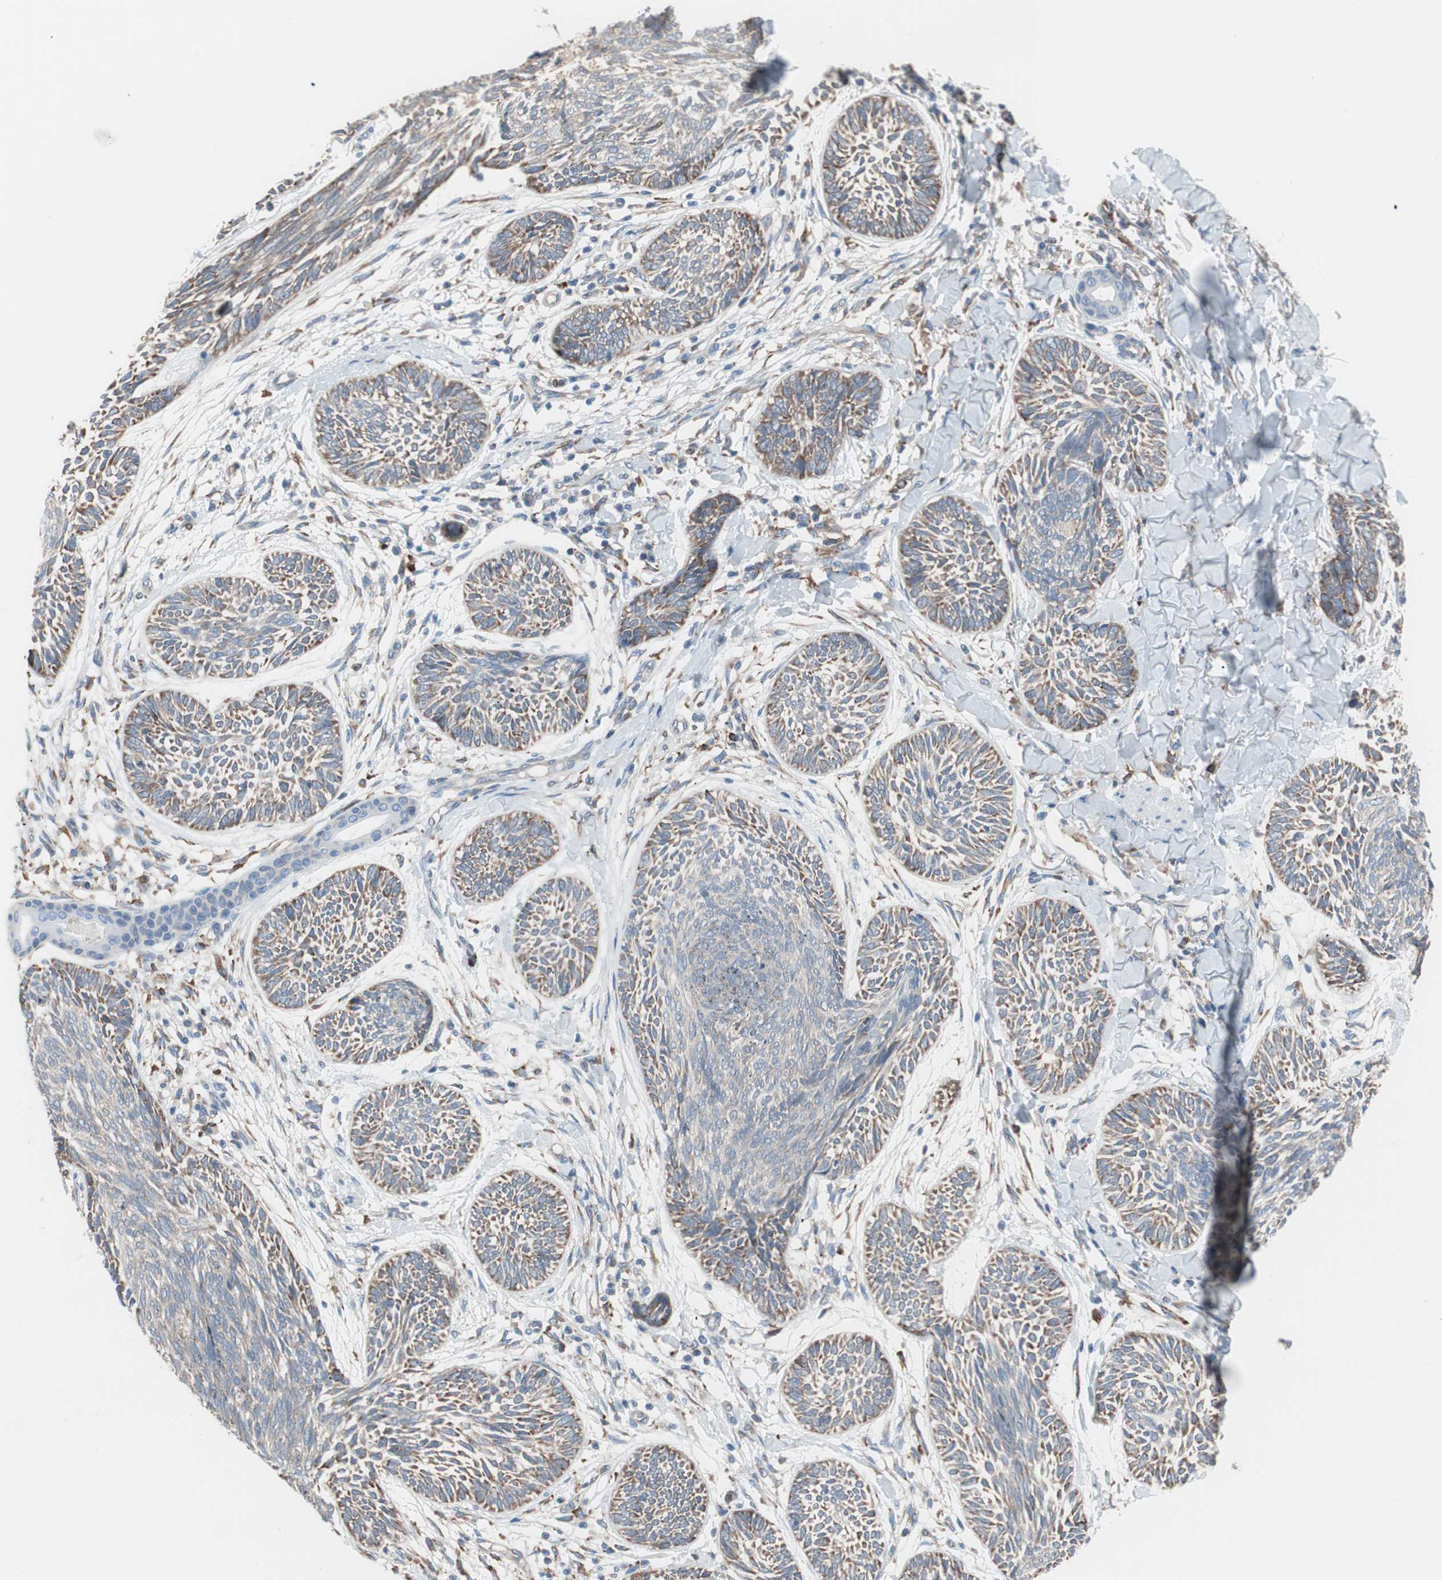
{"staining": {"intensity": "weak", "quantity": "25%-75%", "location": "cytoplasmic/membranous"}, "tissue": "skin cancer", "cell_type": "Tumor cells", "image_type": "cancer", "snomed": [{"axis": "morphology", "description": "Papilloma, NOS"}, {"axis": "morphology", "description": "Basal cell carcinoma"}, {"axis": "topography", "description": "Skin"}], "caption": "Approximately 25%-75% of tumor cells in papilloma (skin) show weak cytoplasmic/membranous protein positivity as visualized by brown immunohistochemical staining.", "gene": "SLC27A4", "patient": {"sex": "male", "age": 87}}